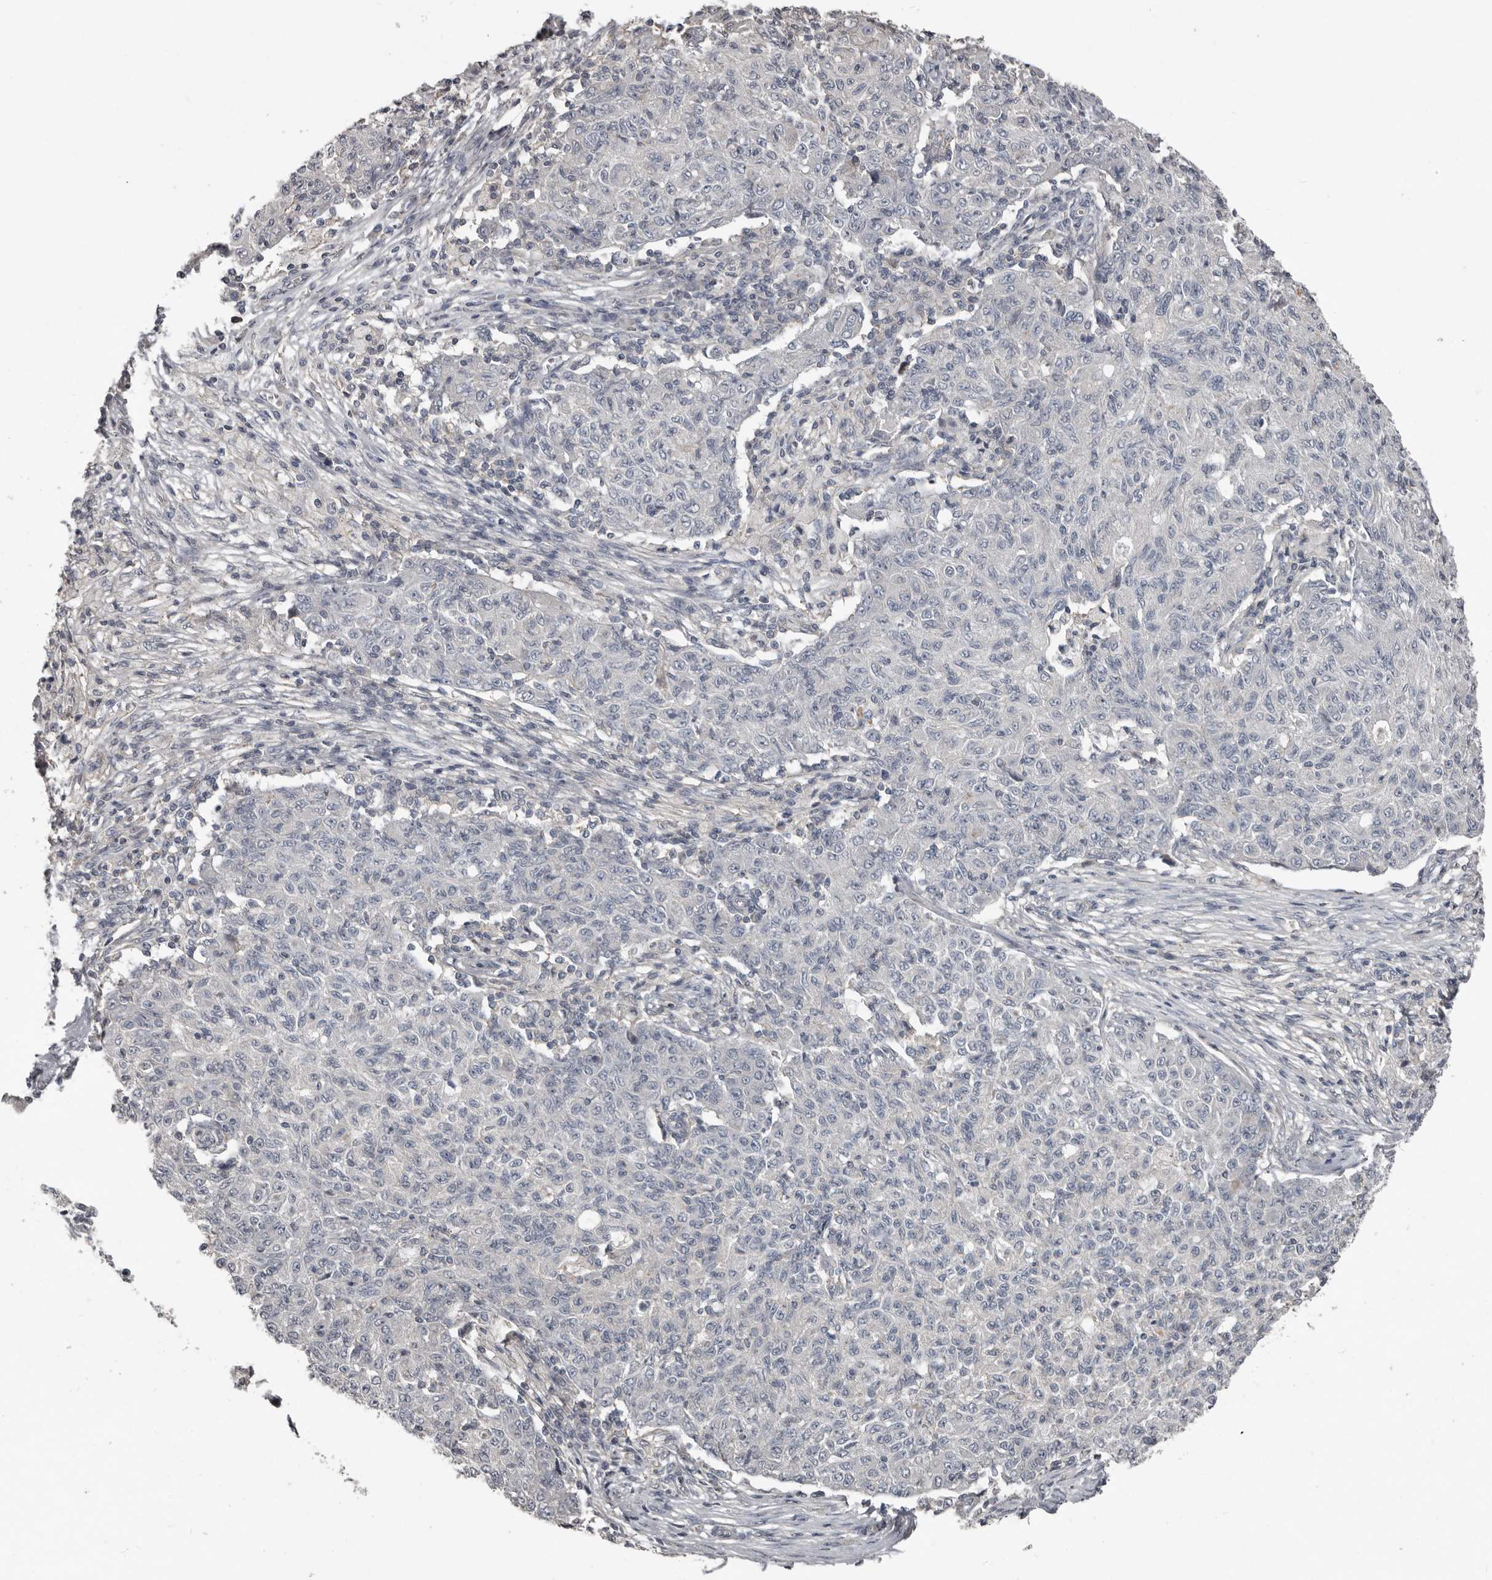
{"staining": {"intensity": "negative", "quantity": "none", "location": "none"}, "tissue": "ovarian cancer", "cell_type": "Tumor cells", "image_type": "cancer", "snomed": [{"axis": "morphology", "description": "Carcinoma, endometroid"}, {"axis": "topography", "description": "Ovary"}], "caption": "A micrograph of ovarian endometroid carcinoma stained for a protein shows no brown staining in tumor cells.", "gene": "CA6", "patient": {"sex": "female", "age": 42}}